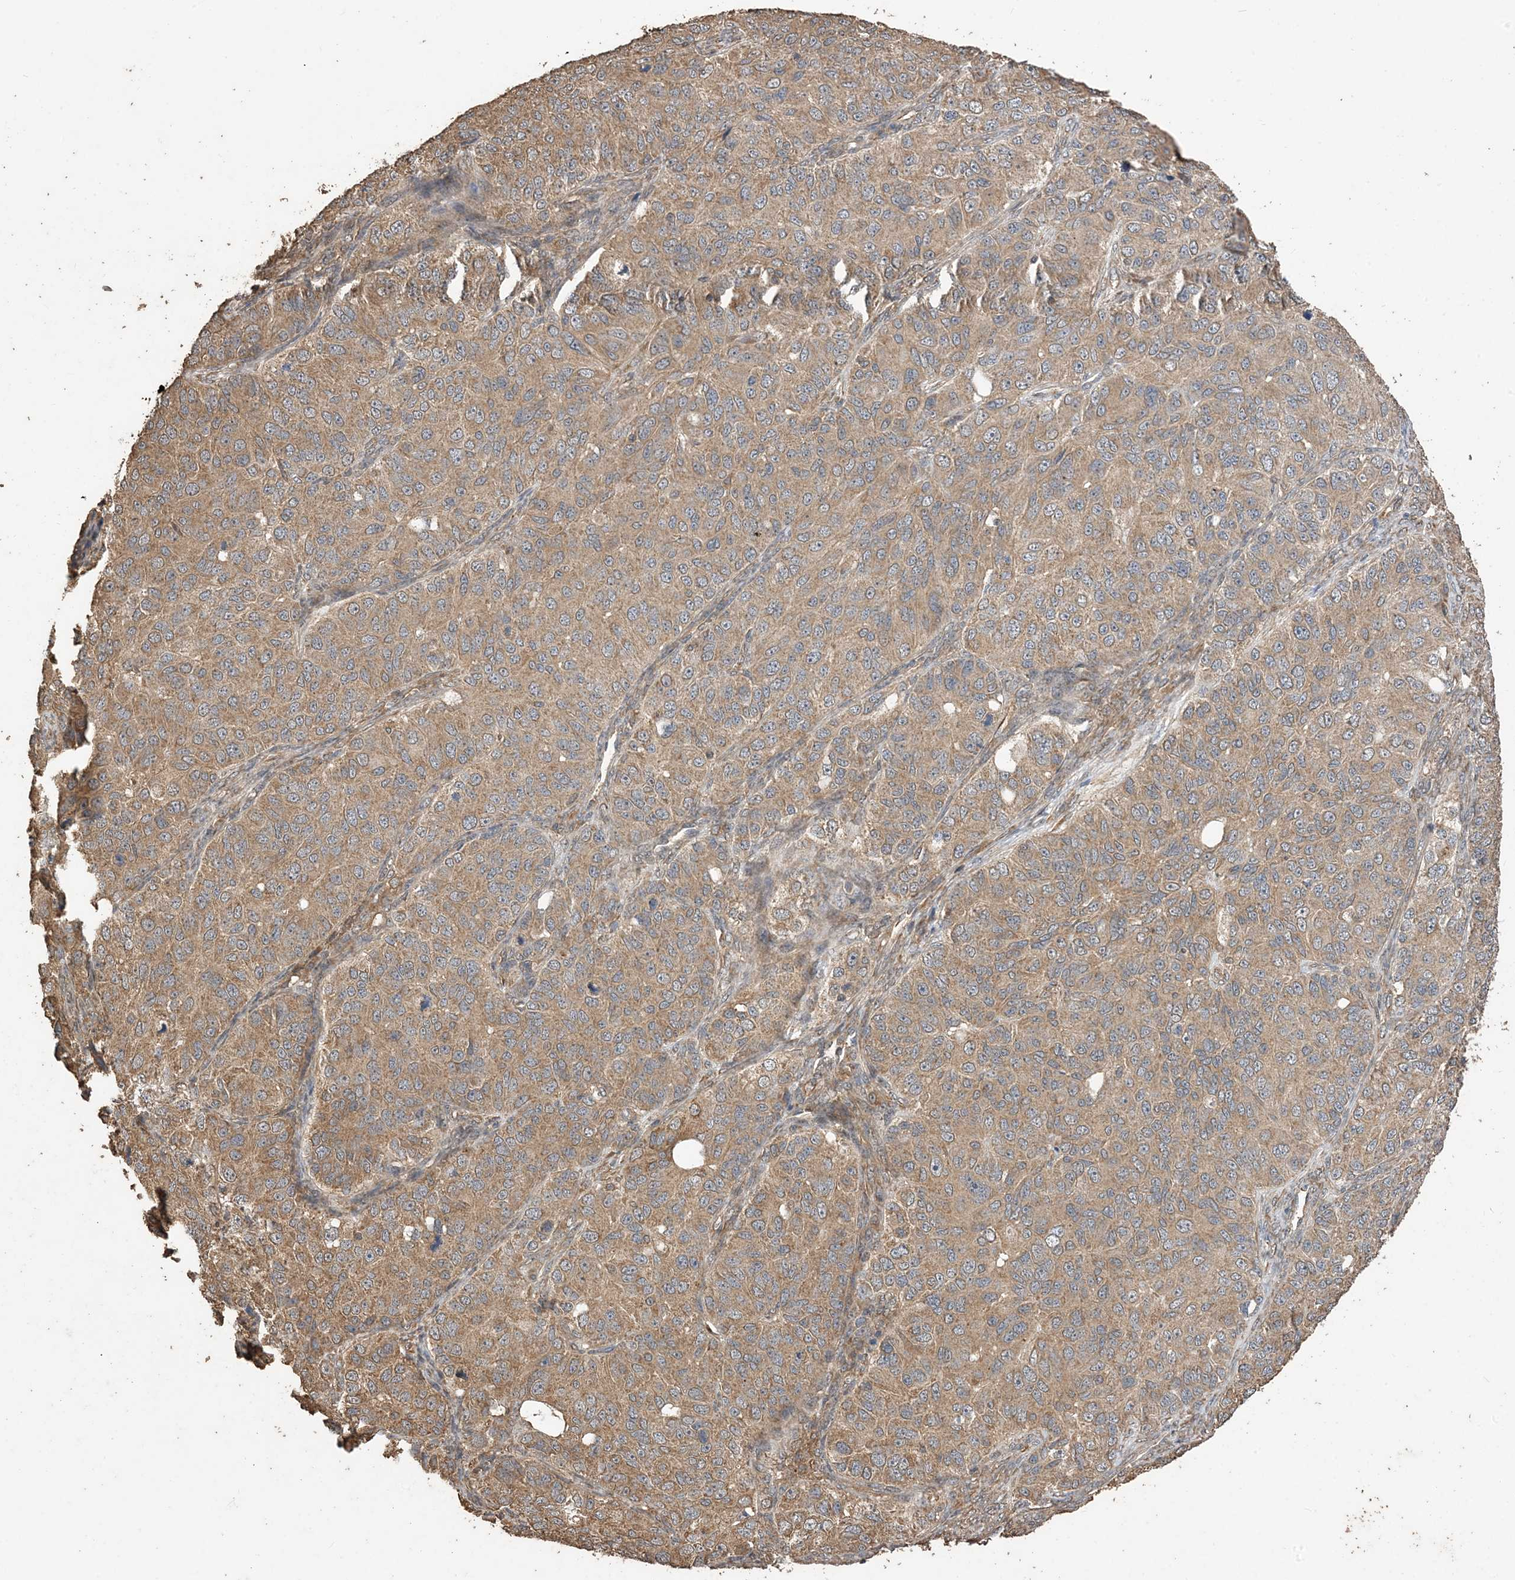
{"staining": {"intensity": "moderate", "quantity": ">75%", "location": "cytoplasmic/membranous"}, "tissue": "ovarian cancer", "cell_type": "Tumor cells", "image_type": "cancer", "snomed": [{"axis": "morphology", "description": "Carcinoma, endometroid"}, {"axis": "topography", "description": "Ovary"}], "caption": "Ovarian cancer (endometroid carcinoma) was stained to show a protein in brown. There is medium levels of moderate cytoplasmic/membranous expression in approximately >75% of tumor cells. (DAB (3,3'-diaminobenzidine) IHC with brightfield microscopy, high magnification).", "gene": "ZKSCAN5", "patient": {"sex": "female", "age": 51}}